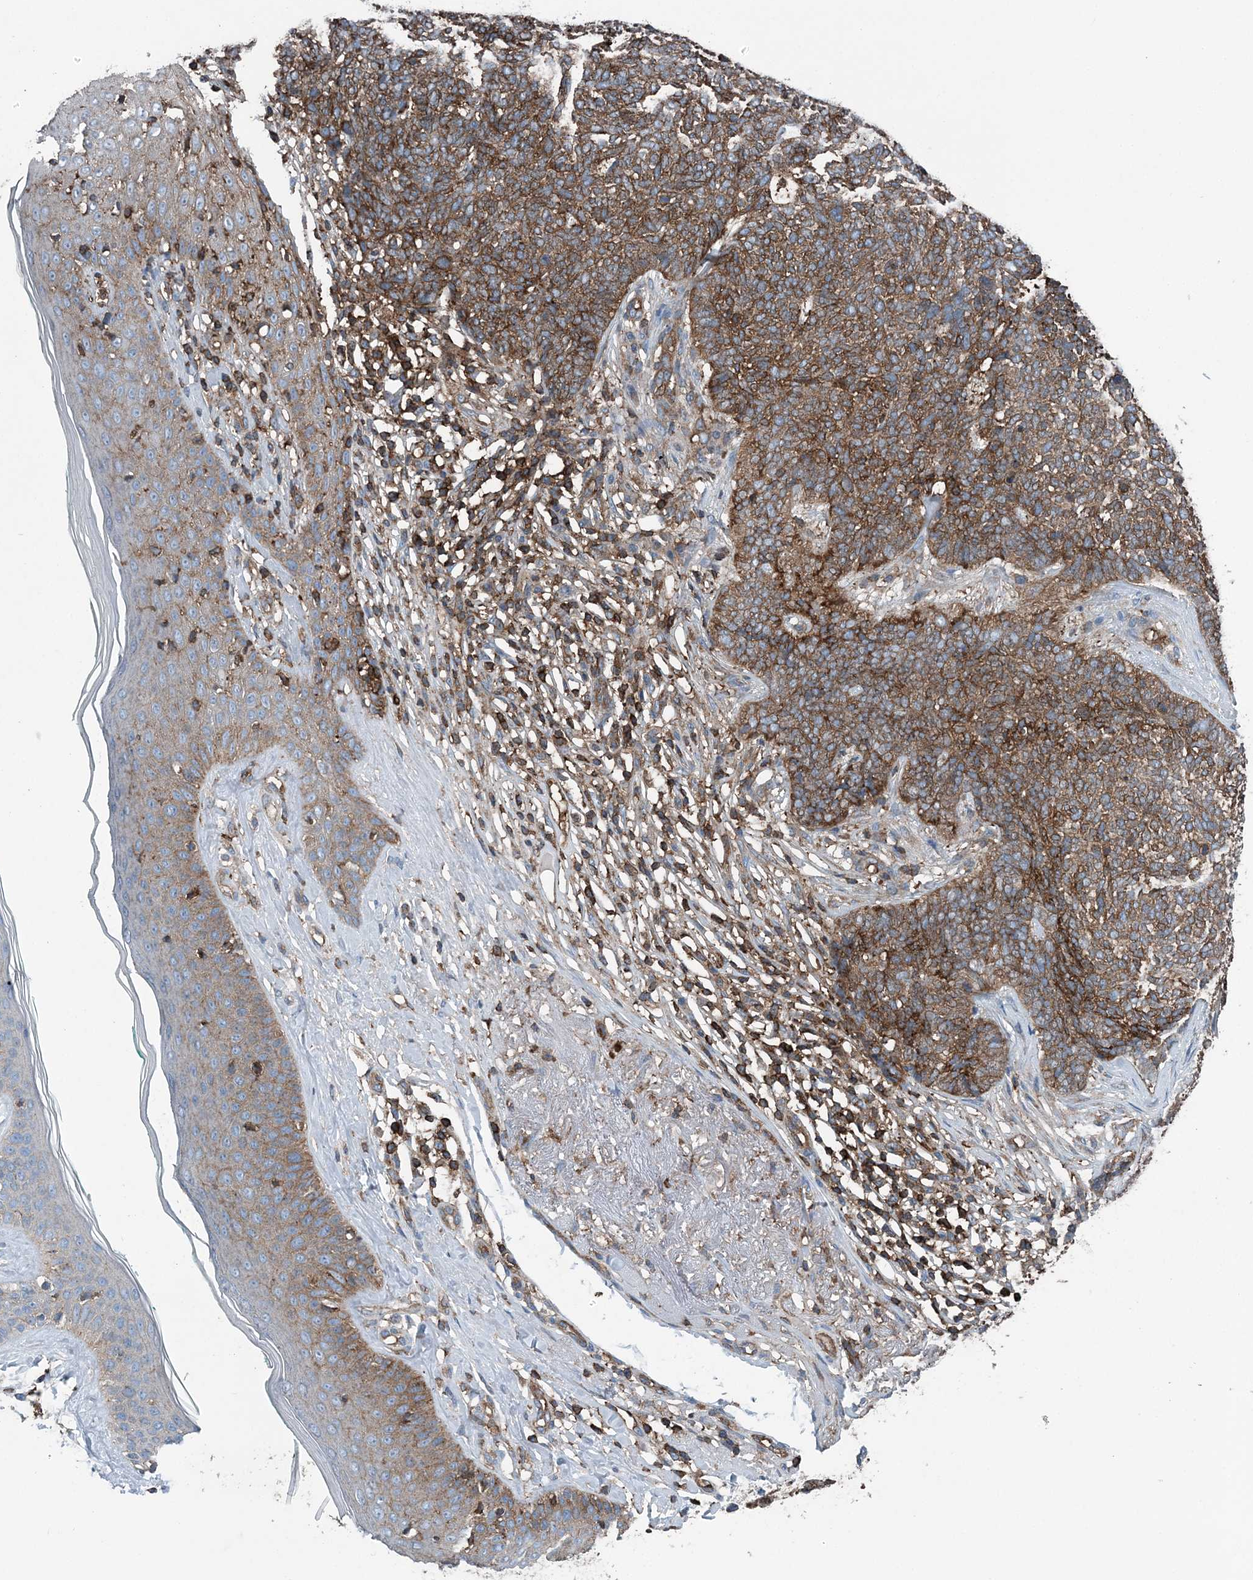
{"staining": {"intensity": "strong", "quantity": ">75%", "location": "cytoplasmic/membranous"}, "tissue": "skin cancer", "cell_type": "Tumor cells", "image_type": "cancer", "snomed": [{"axis": "morphology", "description": "Basal cell carcinoma"}, {"axis": "topography", "description": "Skin"}], "caption": "Human basal cell carcinoma (skin) stained with a protein marker reveals strong staining in tumor cells.", "gene": "CFL1", "patient": {"sex": "female", "age": 84}}